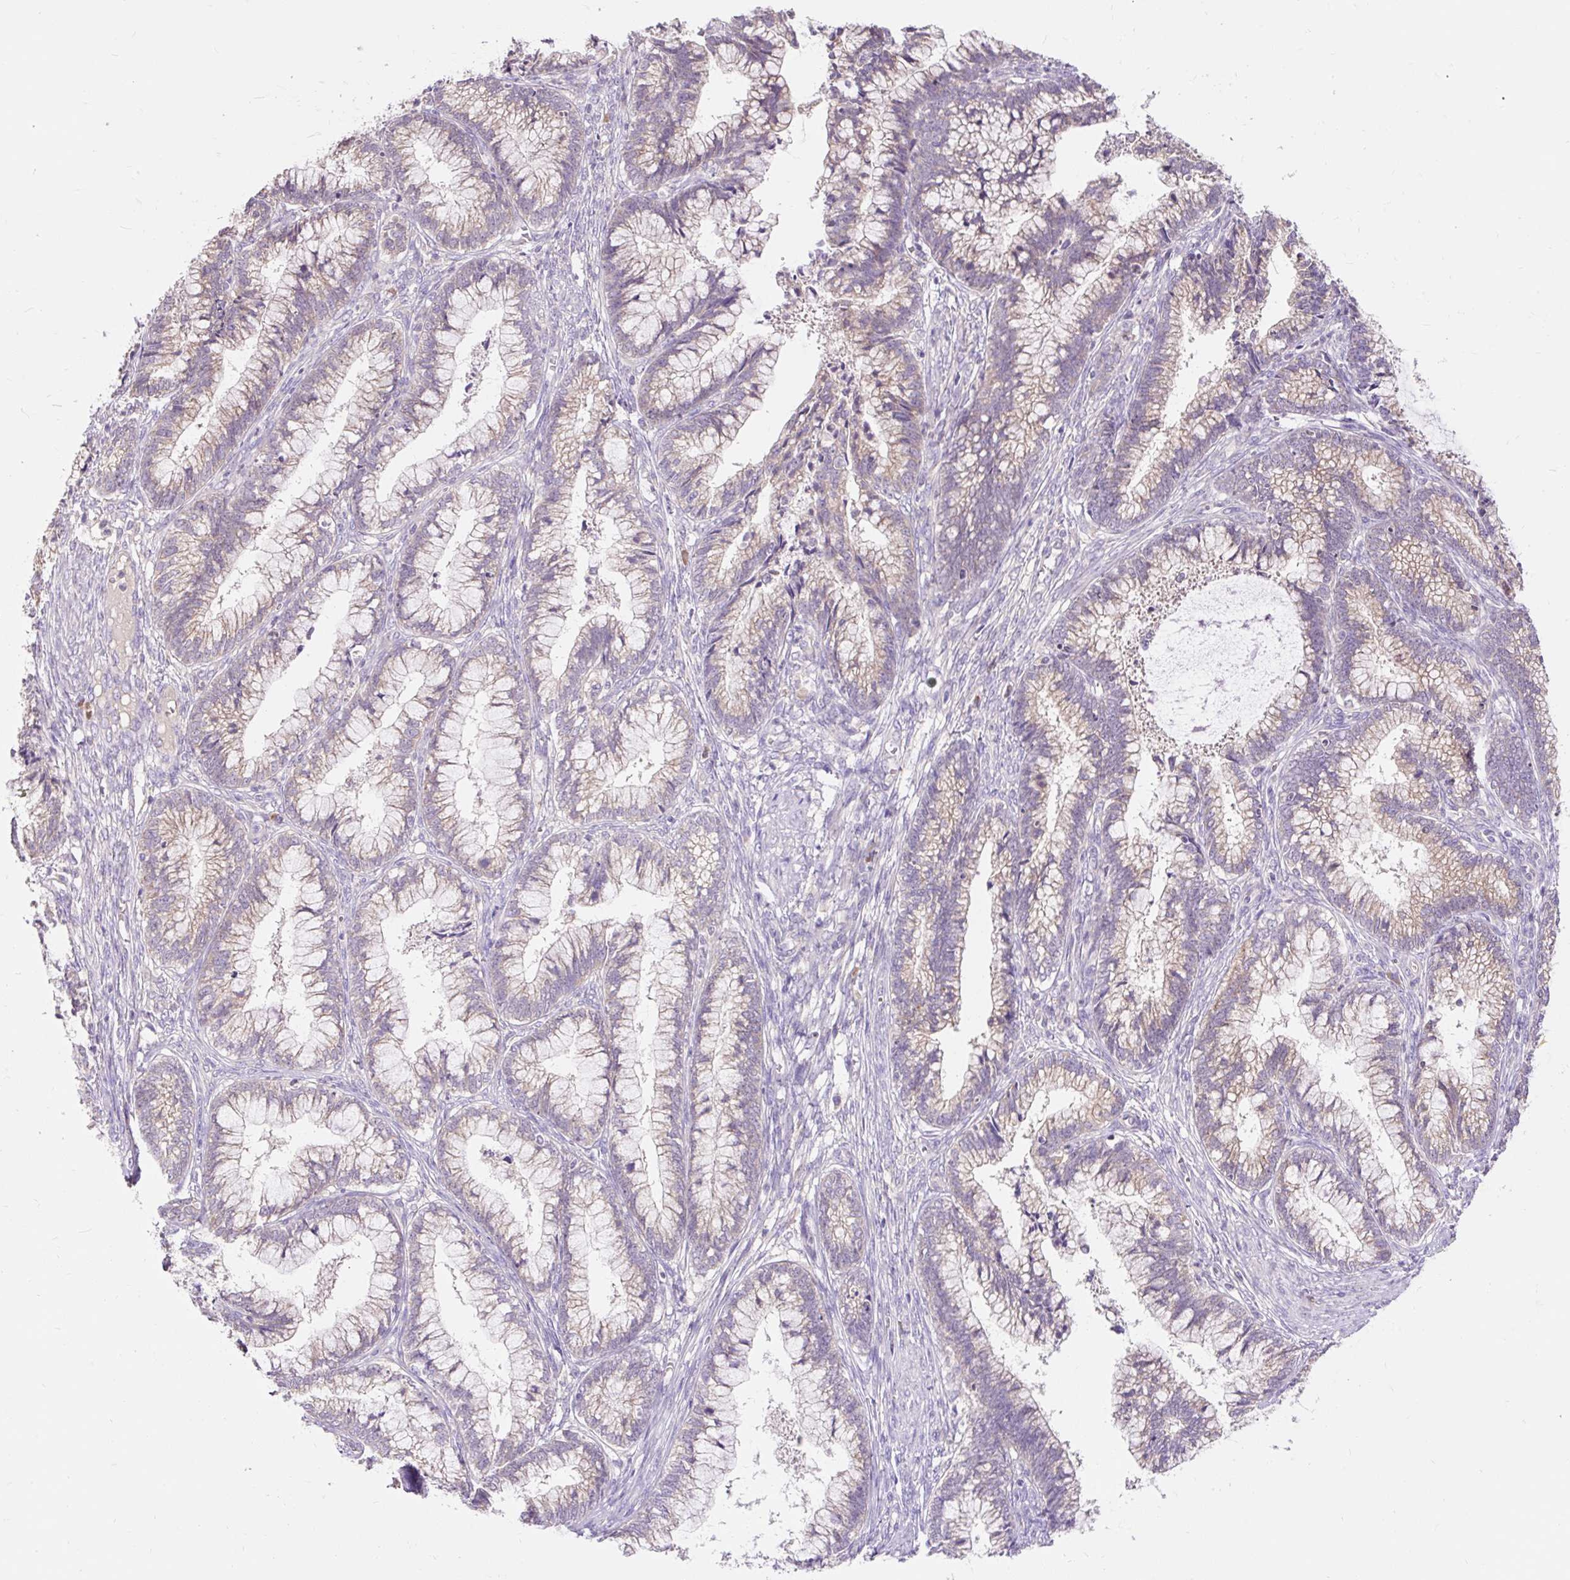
{"staining": {"intensity": "weak", "quantity": "25%-75%", "location": "cytoplasmic/membranous"}, "tissue": "cervical cancer", "cell_type": "Tumor cells", "image_type": "cancer", "snomed": [{"axis": "morphology", "description": "Adenocarcinoma, NOS"}, {"axis": "topography", "description": "Cervix"}], "caption": "The photomicrograph reveals immunohistochemical staining of adenocarcinoma (cervical). There is weak cytoplasmic/membranous staining is appreciated in approximately 25%-75% of tumor cells. Nuclei are stained in blue.", "gene": "SEC63", "patient": {"sex": "female", "age": 44}}